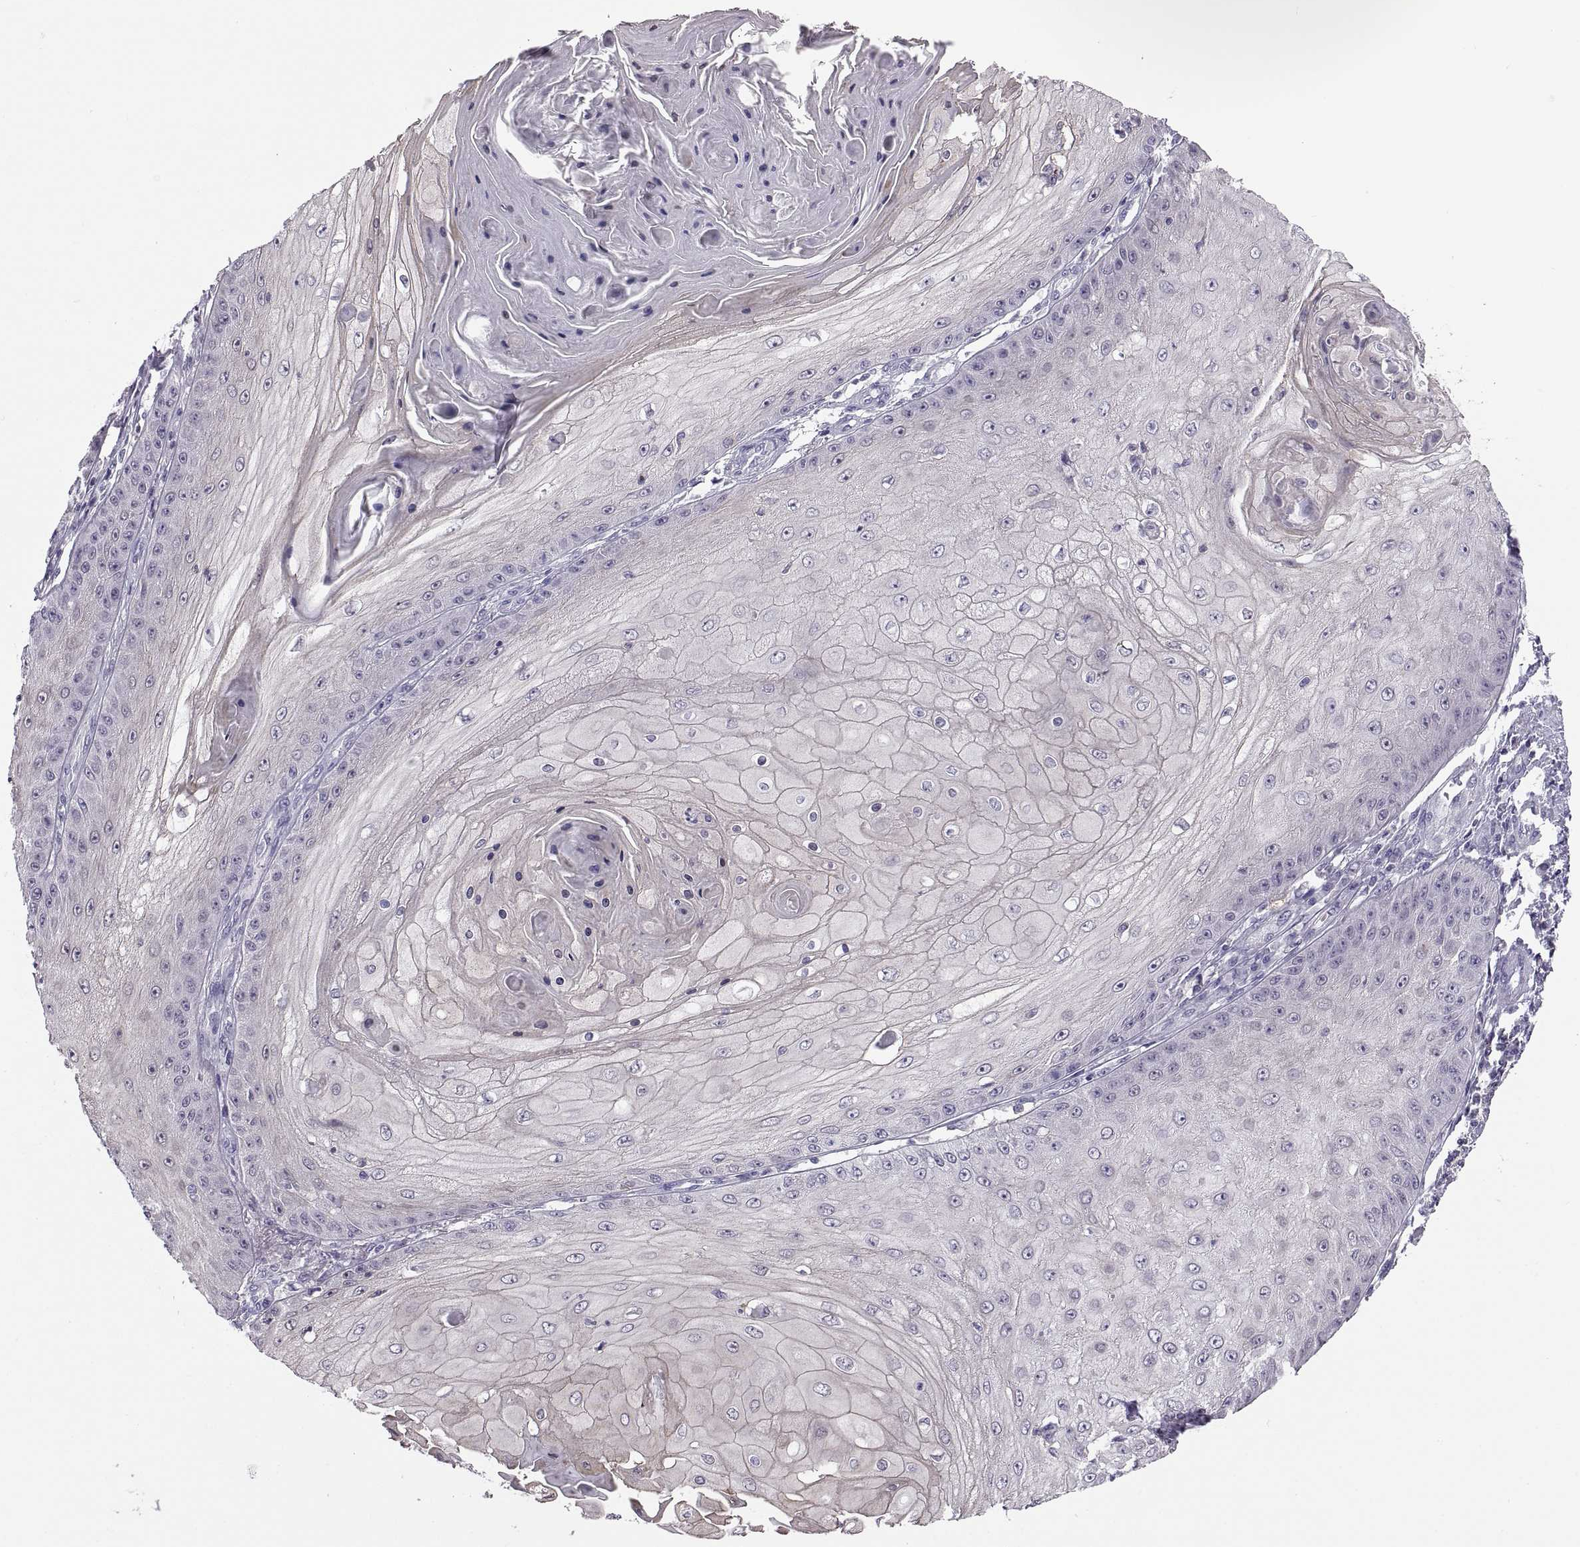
{"staining": {"intensity": "negative", "quantity": "none", "location": "none"}, "tissue": "skin cancer", "cell_type": "Tumor cells", "image_type": "cancer", "snomed": [{"axis": "morphology", "description": "Squamous cell carcinoma, NOS"}, {"axis": "topography", "description": "Skin"}], "caption": "High power microscopy histopathology image of an immunohistochemistry (IHC) histopathology image of skin squamous cell carcinoma, revealing no significant staining in tumor cells.", "gene": "TTC21A", "patient": {"sex": "male", "age": 70}}